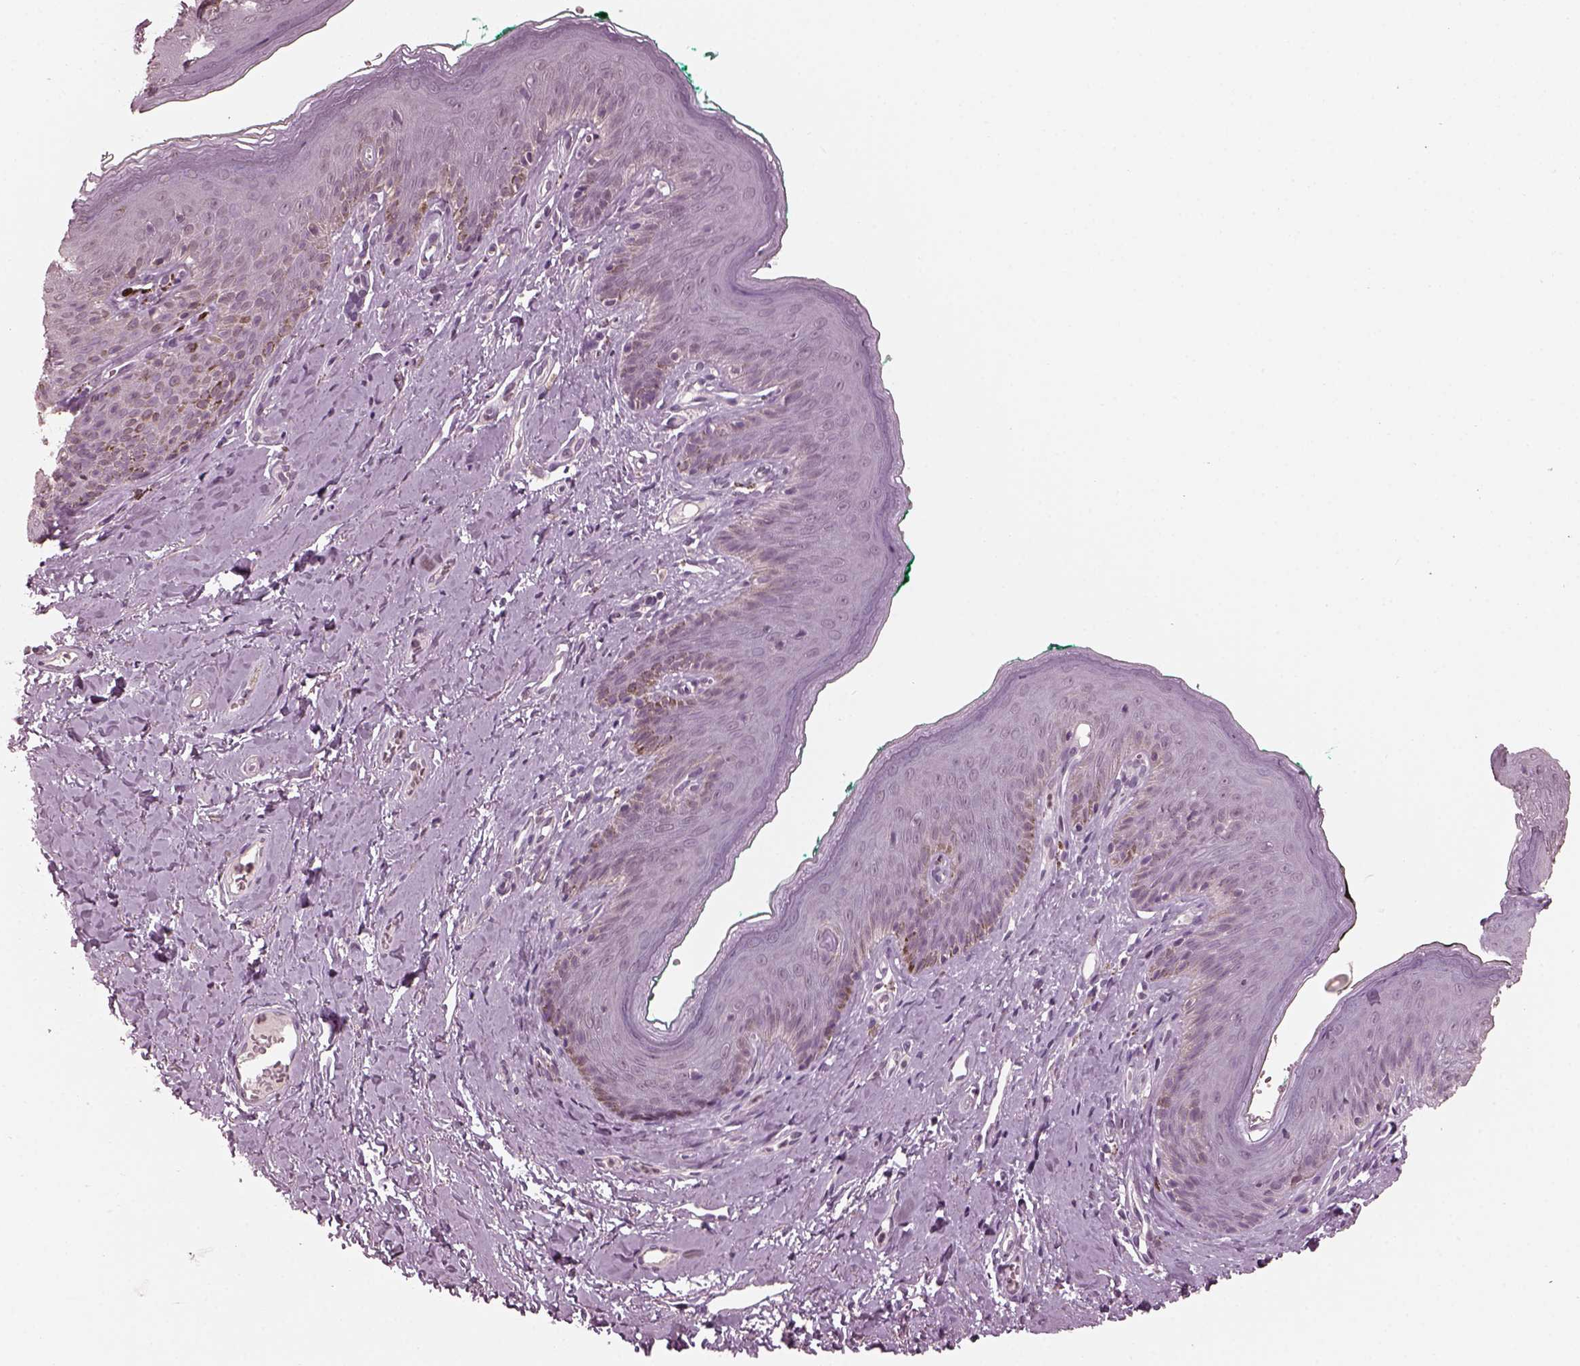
{"staining": {"intensity": "negative", "quantity": "none", "location": "none"}, "tissue": "skin", "cell_type": "Epidermal cells", "image_type": "normal", "snomed": [{"axis": "morphology", "description": "Normal tissue, NOS"}, {"axis": "topography", "description": "Vulva"}], "caption": "Immunohistochemistry (IHC) of benign skin displays no positivity in epidermal cells.", "gene": "TSKS", "patient": {"sex": "female", "age": 66}}